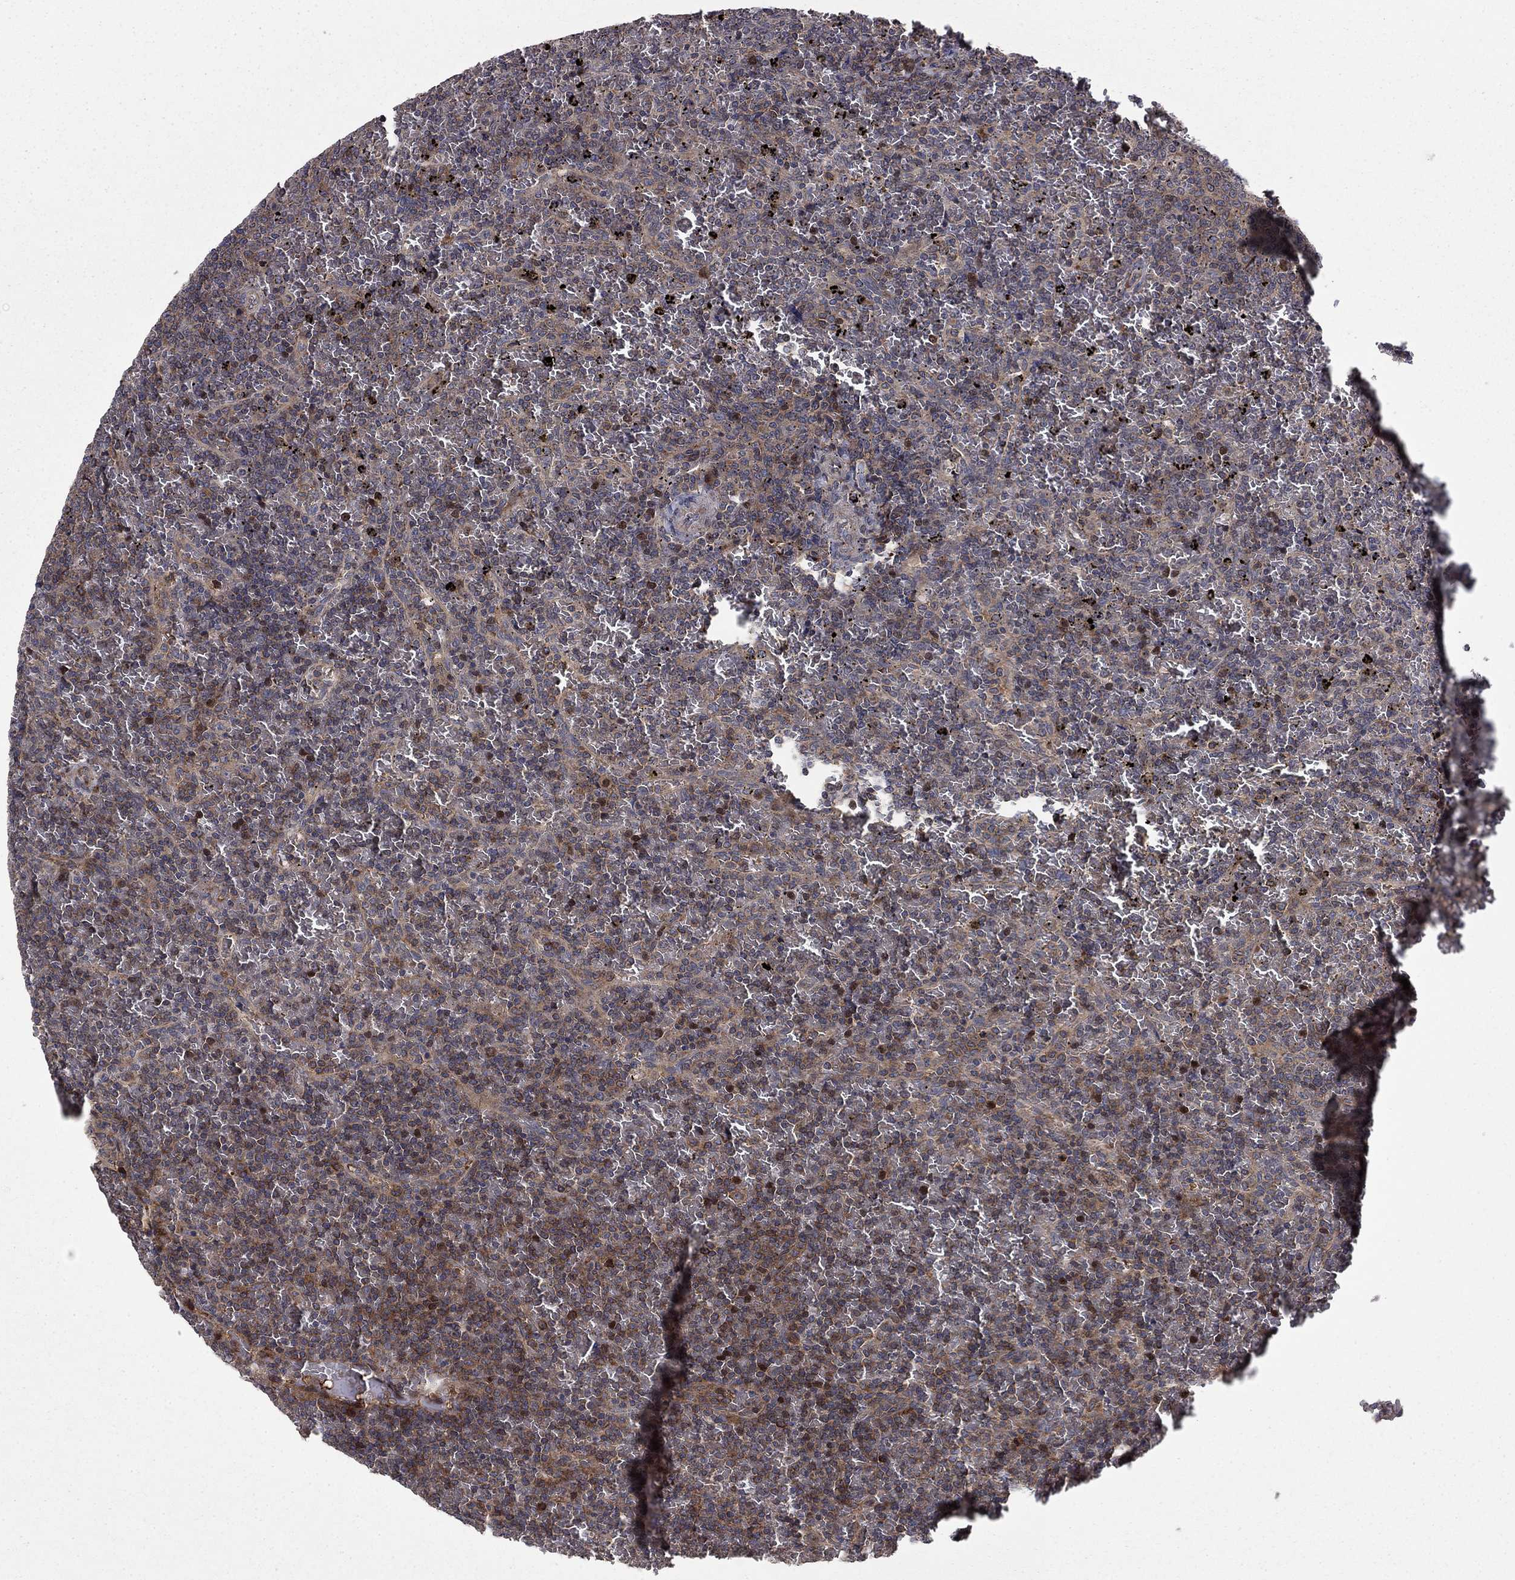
{"staining": {"intensity": "moderate", "quantity": "25%-75%", "location": "cytoplasmic/membranous"}, "tissue": "lymphoma", "cell_type": "Tumor cells", "image_type": "cancer", "snomed": [{"axis": "morphology", "description": "Malignant lymphoma, non-Hodgkin's type, Low grade"}, {"axis": "topography", "description": "Spleen"}], "caption": "IHC histopathology image of neoplastic tissue: human malignant lymphoma, non-Hodgkin's type (low-grade) stained using immunohistochemistry (IHC) shows medium levels of moderate protein expression localized specifically in the cytoplasmic/membranous of tumor cells, appearing as a cytoplasmic/membranous brown color.", "gene": "HDAC4", "patient": {"sex": "female", "age": 77}}